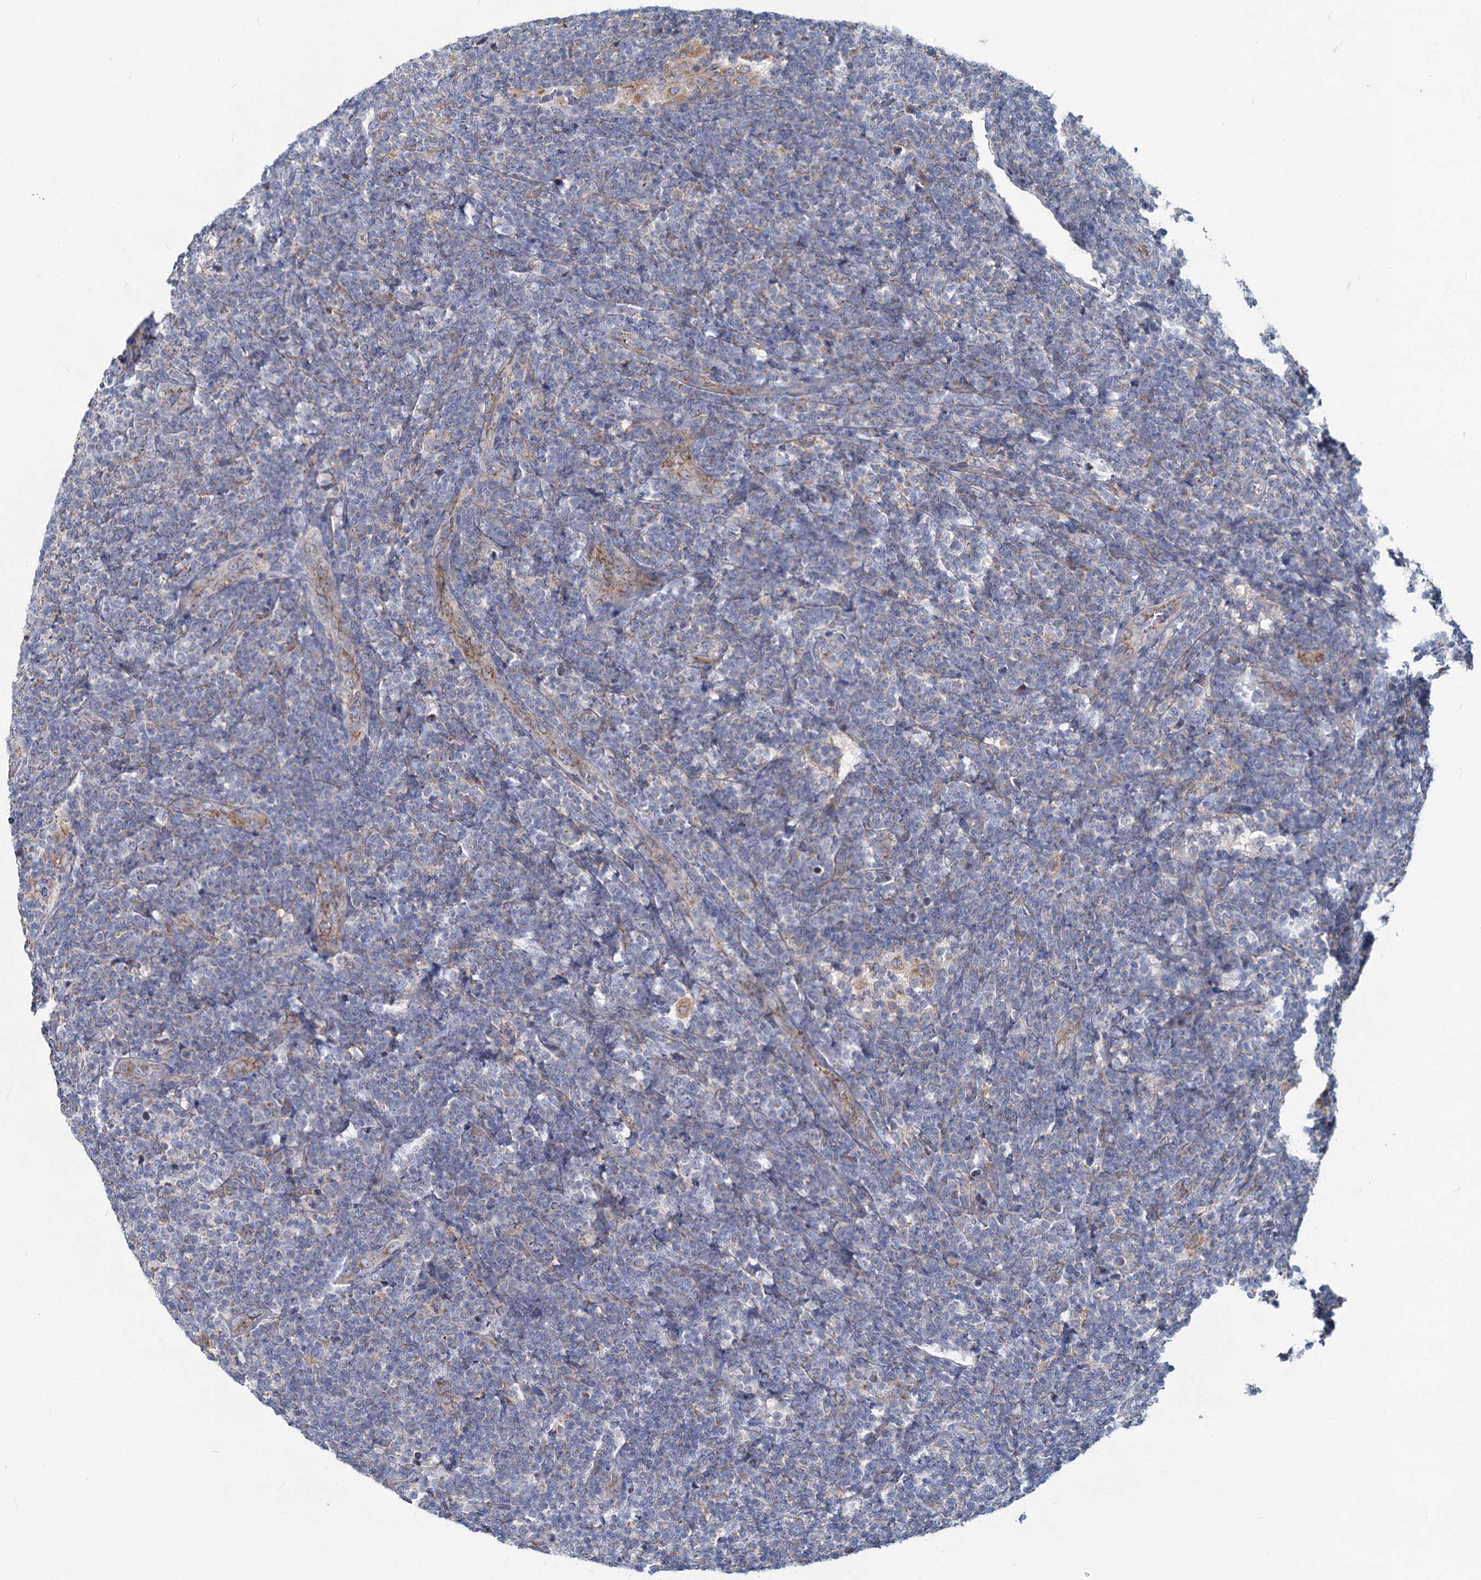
{"staining": {"intensity": "negative", "quantity": "none", "location": "none"}, "tissue": "lymphoma", "cell_type": "Tumor cells", "image_type": "cancer", "snomed": [{"axis": "morphology", "description": "Malignant lymphoma, non-Hodgkin's type, Low grade"}, {"axis": "topography", "description": "Lymph node"}], "caption": "Immunohistochemistry image of neoplastic tissue: human lymphoma stained with DAB reveals no significant protein expression in tumor cells. (DAB (3,3'-diaminobenzidine) immunohistochemistry (IHC), high magnification).", "gene": "ADCY2", "patient": {"sex": "male", "age": 66}}